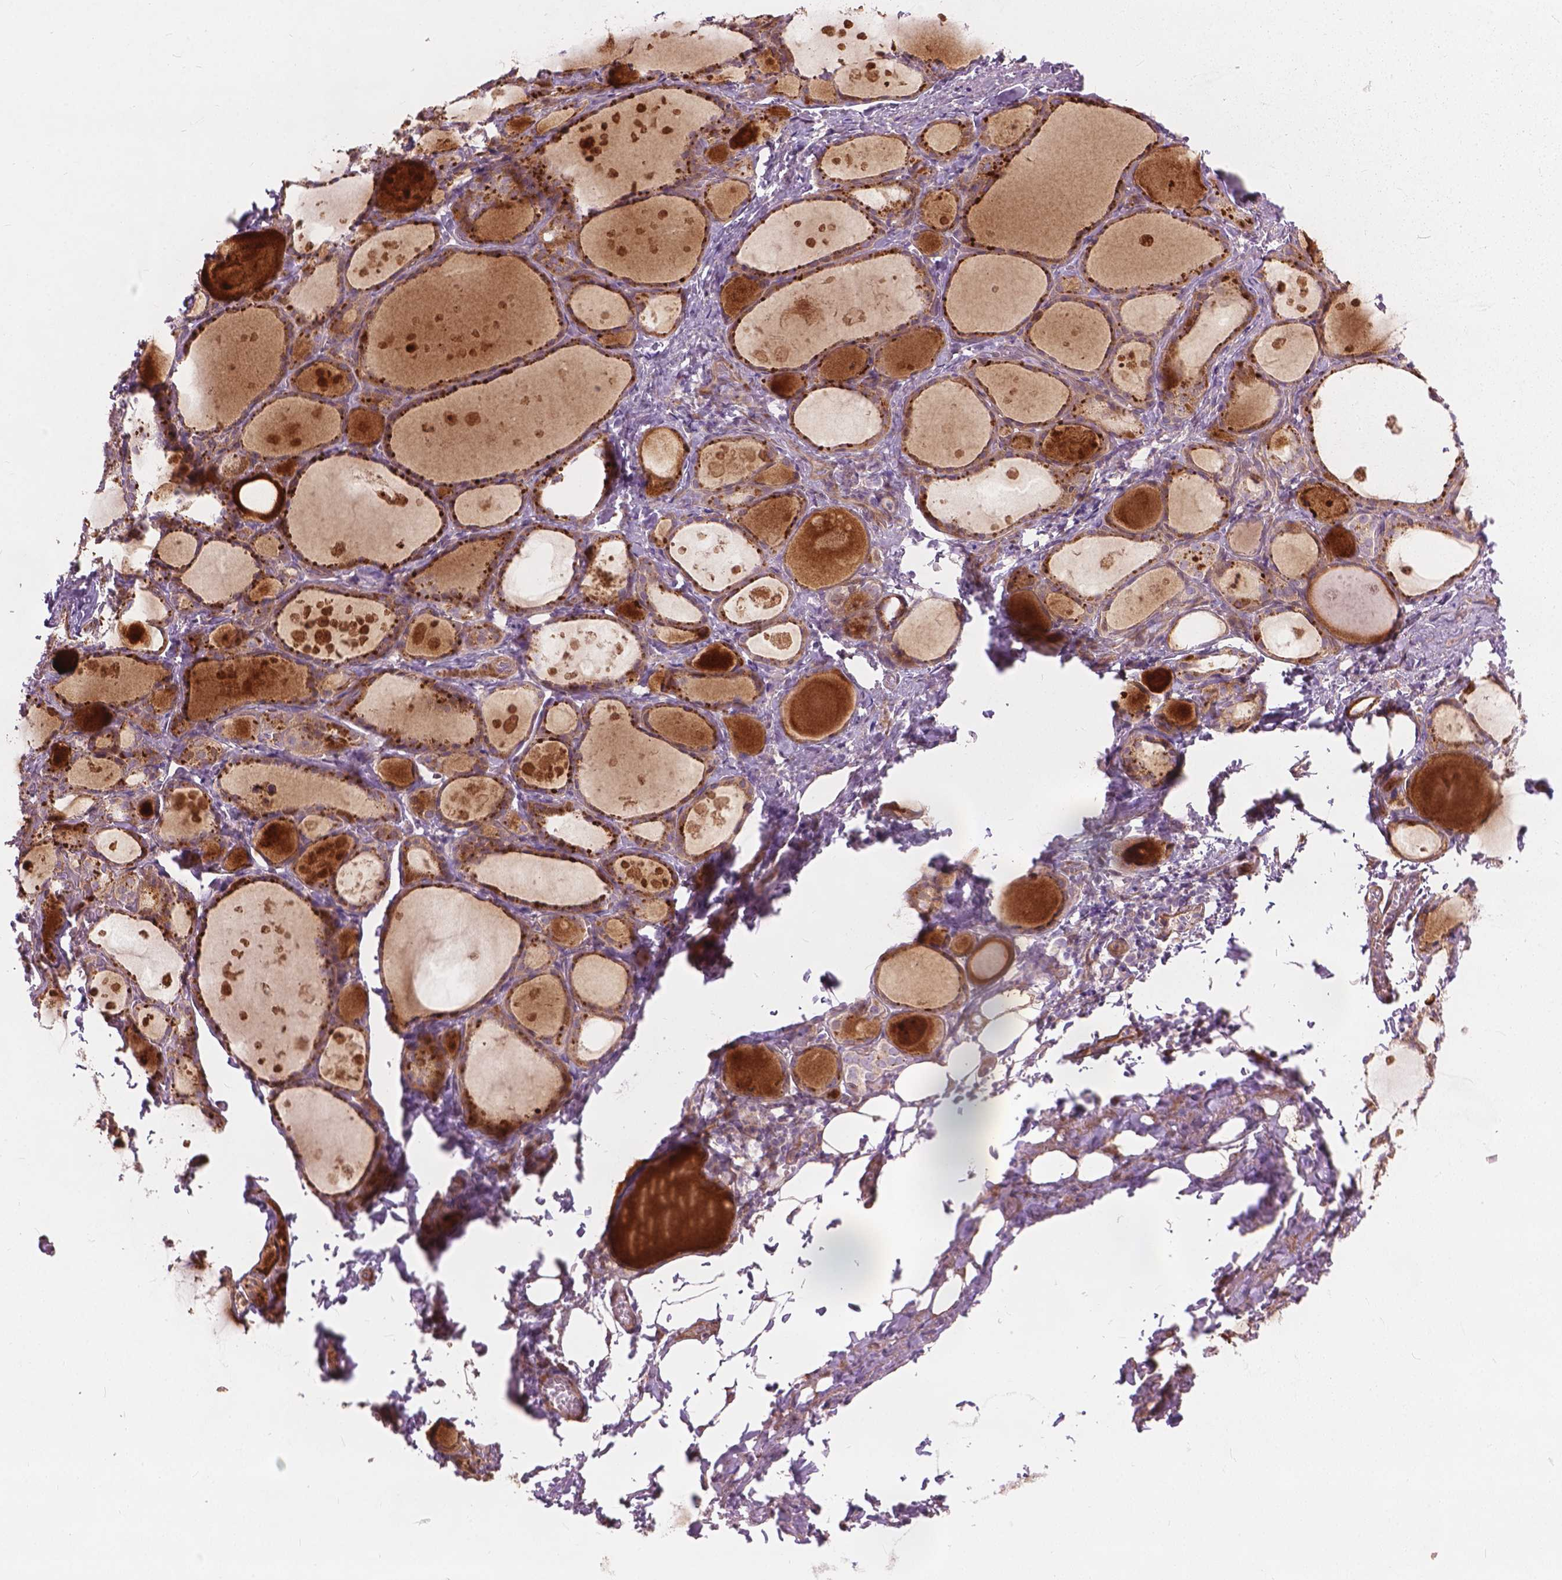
{"staining": {"intensity": "moderate", "quantity": ">75%", "location": "cytoplasmic/membranous"}, "tissue": "thyroid gland", "cell_type": "Glandular cells", "image_type": "normal", "snomed": [{"axis": "morphology", "description": "Normal tissue, NOS"}, {"axis": "topography", "description": "Thyroid gland"}], "caption": "Brown immunohistochemical staining in benign human thyroid gland reveals moderate cytoplasmic/membranous positivity in approximately >75% of glandular cells.", "gene": "MORN1", "patient": {"sex": "male", "age": 68}}